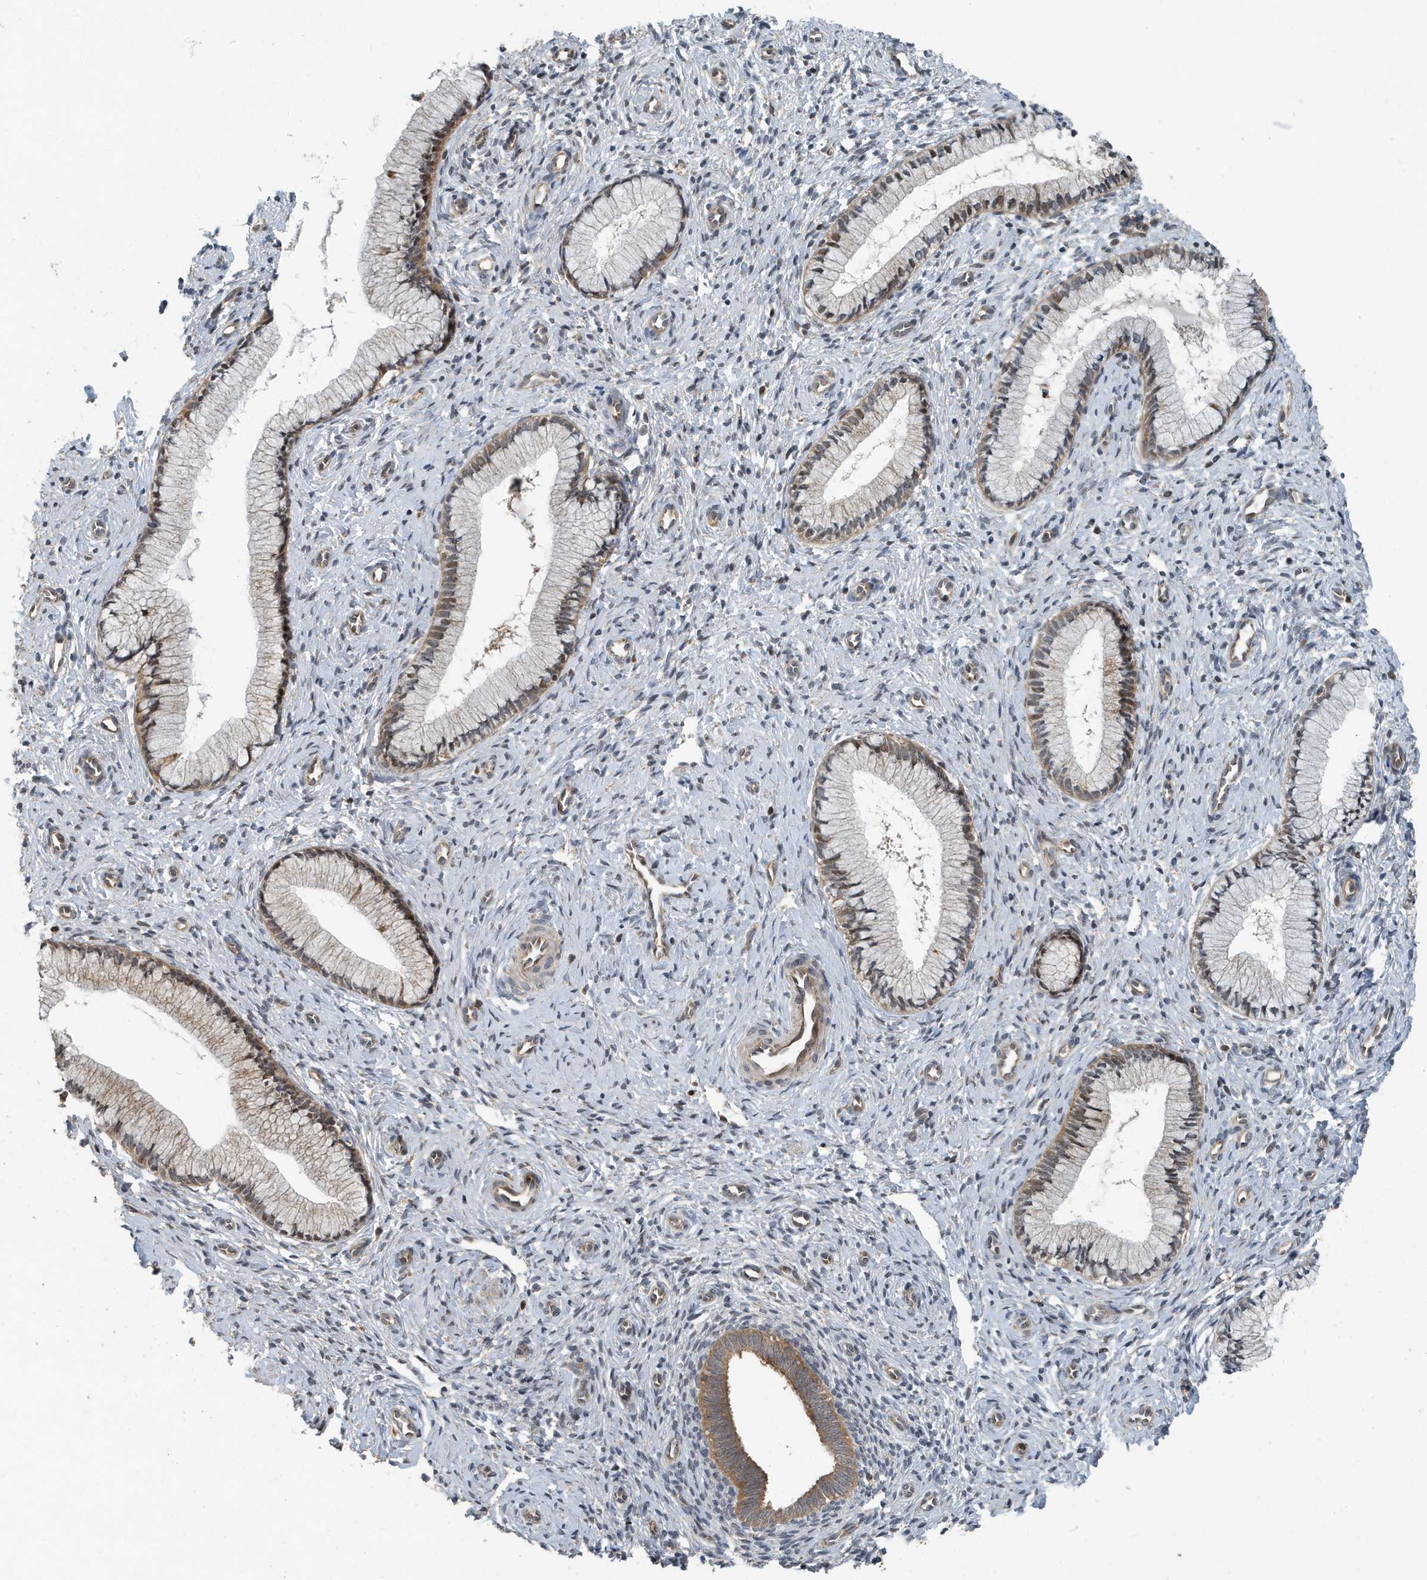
{"staining": {"intensity": "moderate", "quantity": ">75%", "location": "cytoplasmic/membranous"}, "tissue": "cervix", "cell_type": "Glandular cells", "image_type": "normal", "snomed": [{"axis": "morphology", "description": "Normal tissue, NOS"}, {"axis": "topography", "description": "Cervix"}], "caption": "Glandular cells display medium levels of moderate cytoplasmic/membranous positivity in approximately >75% of cells in benign cervix. Using DAB (3,3'-diaminobenzidine) (brown) and hematoxylin (blue) stains, captured at high magnification using brightfield microscopy.", "gene": "KIF15", "patient": {"sex": "female", "age": 27}}